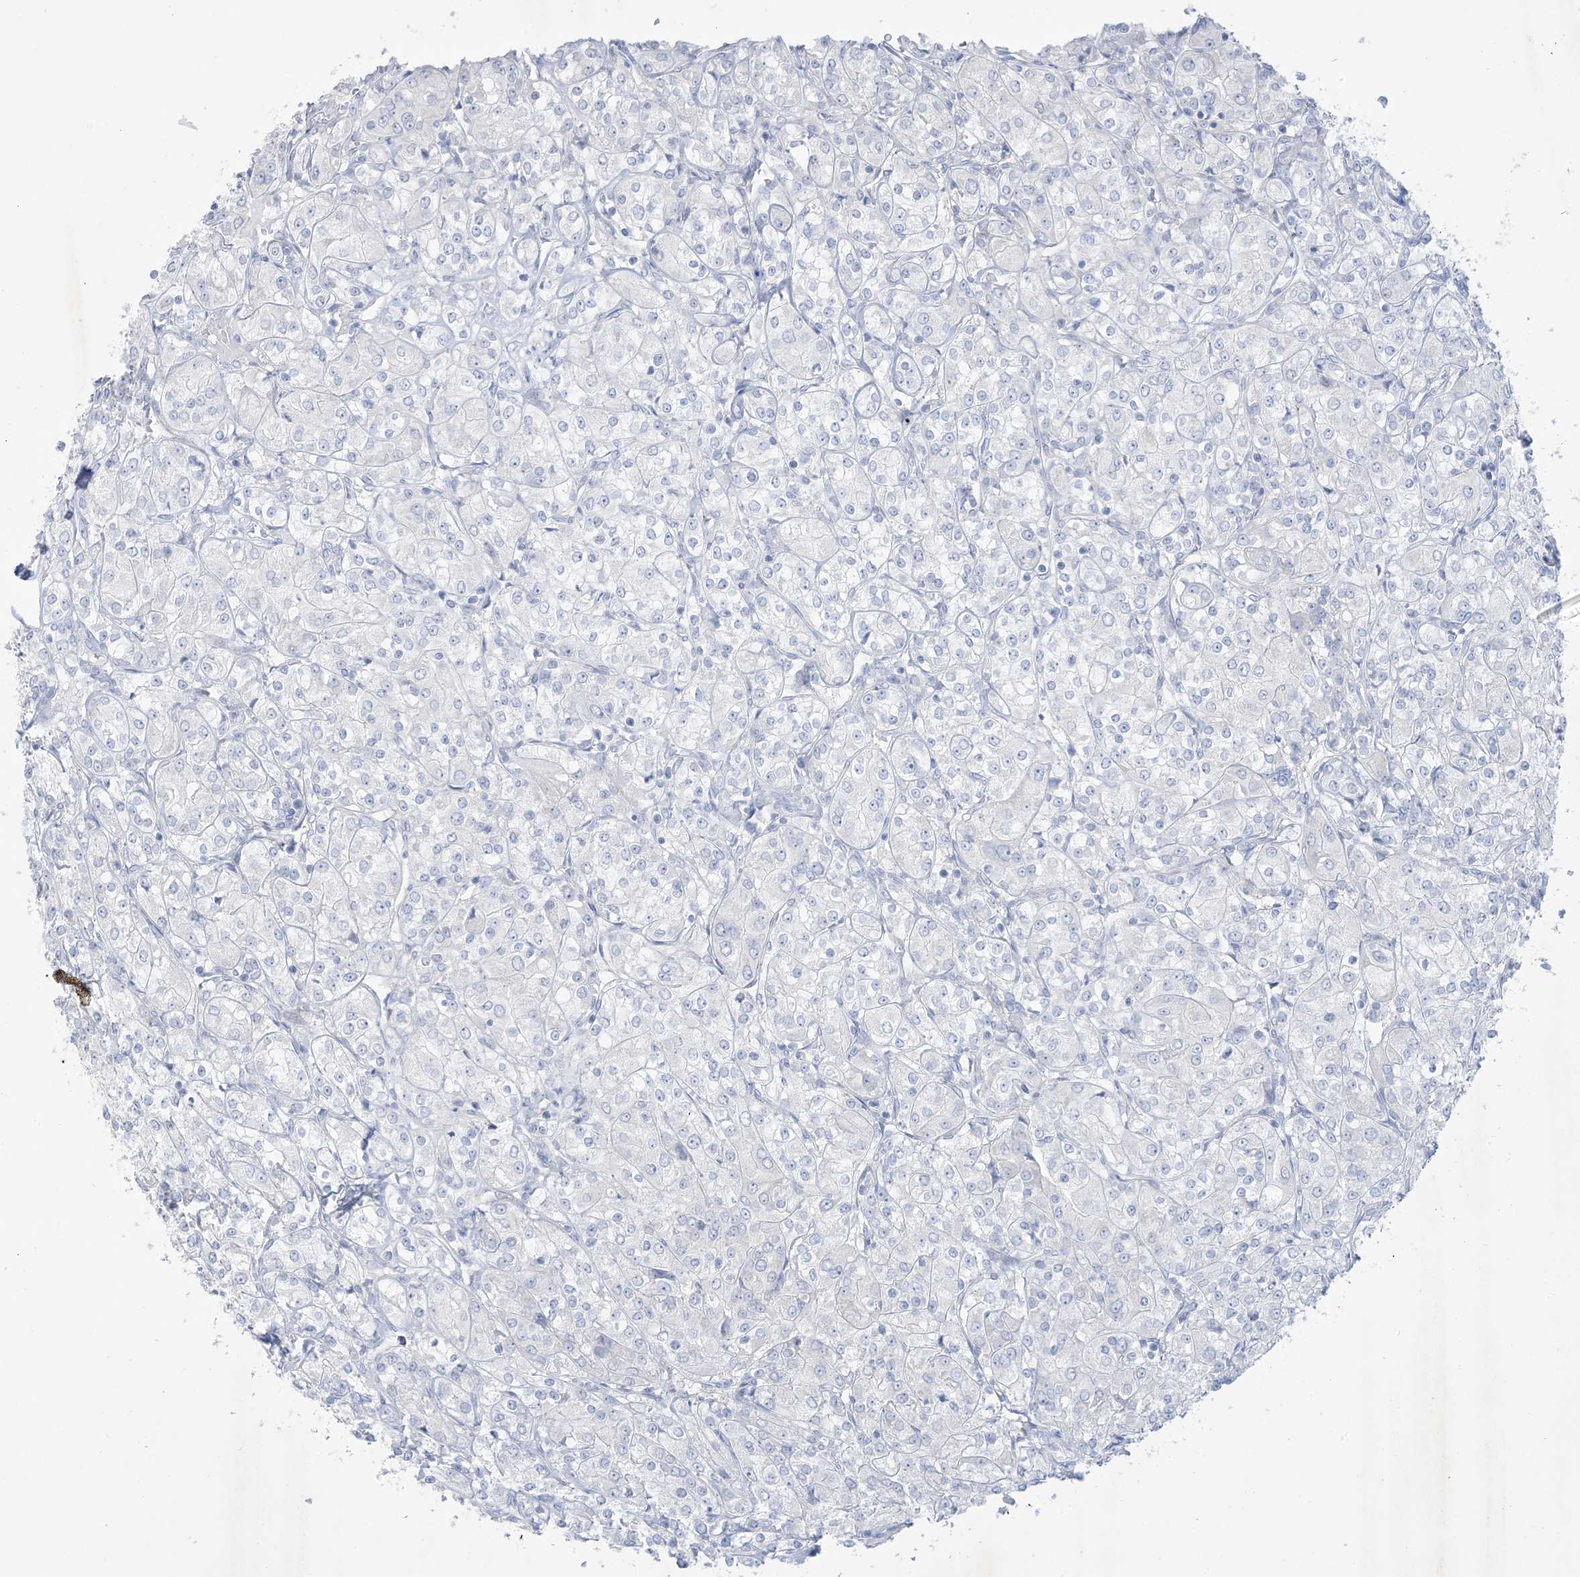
{"staining": {"intensity": "negative", "quantity": "none", "location": "none"}, "tissue": "renal cancer", "cell_type": "Tumor cells", "image_type": "cancer", "snomed": [{"axis": "morphology", "description": "Adenocarcinoma, NOS"}, {"axis": "topography", "description": "Kidney"}], "caption": "IHC of human renal cancer reveals no expression in tumor cells.", "gene": "B3GNT7", "patient": {"sex": "male", "age": 77}}